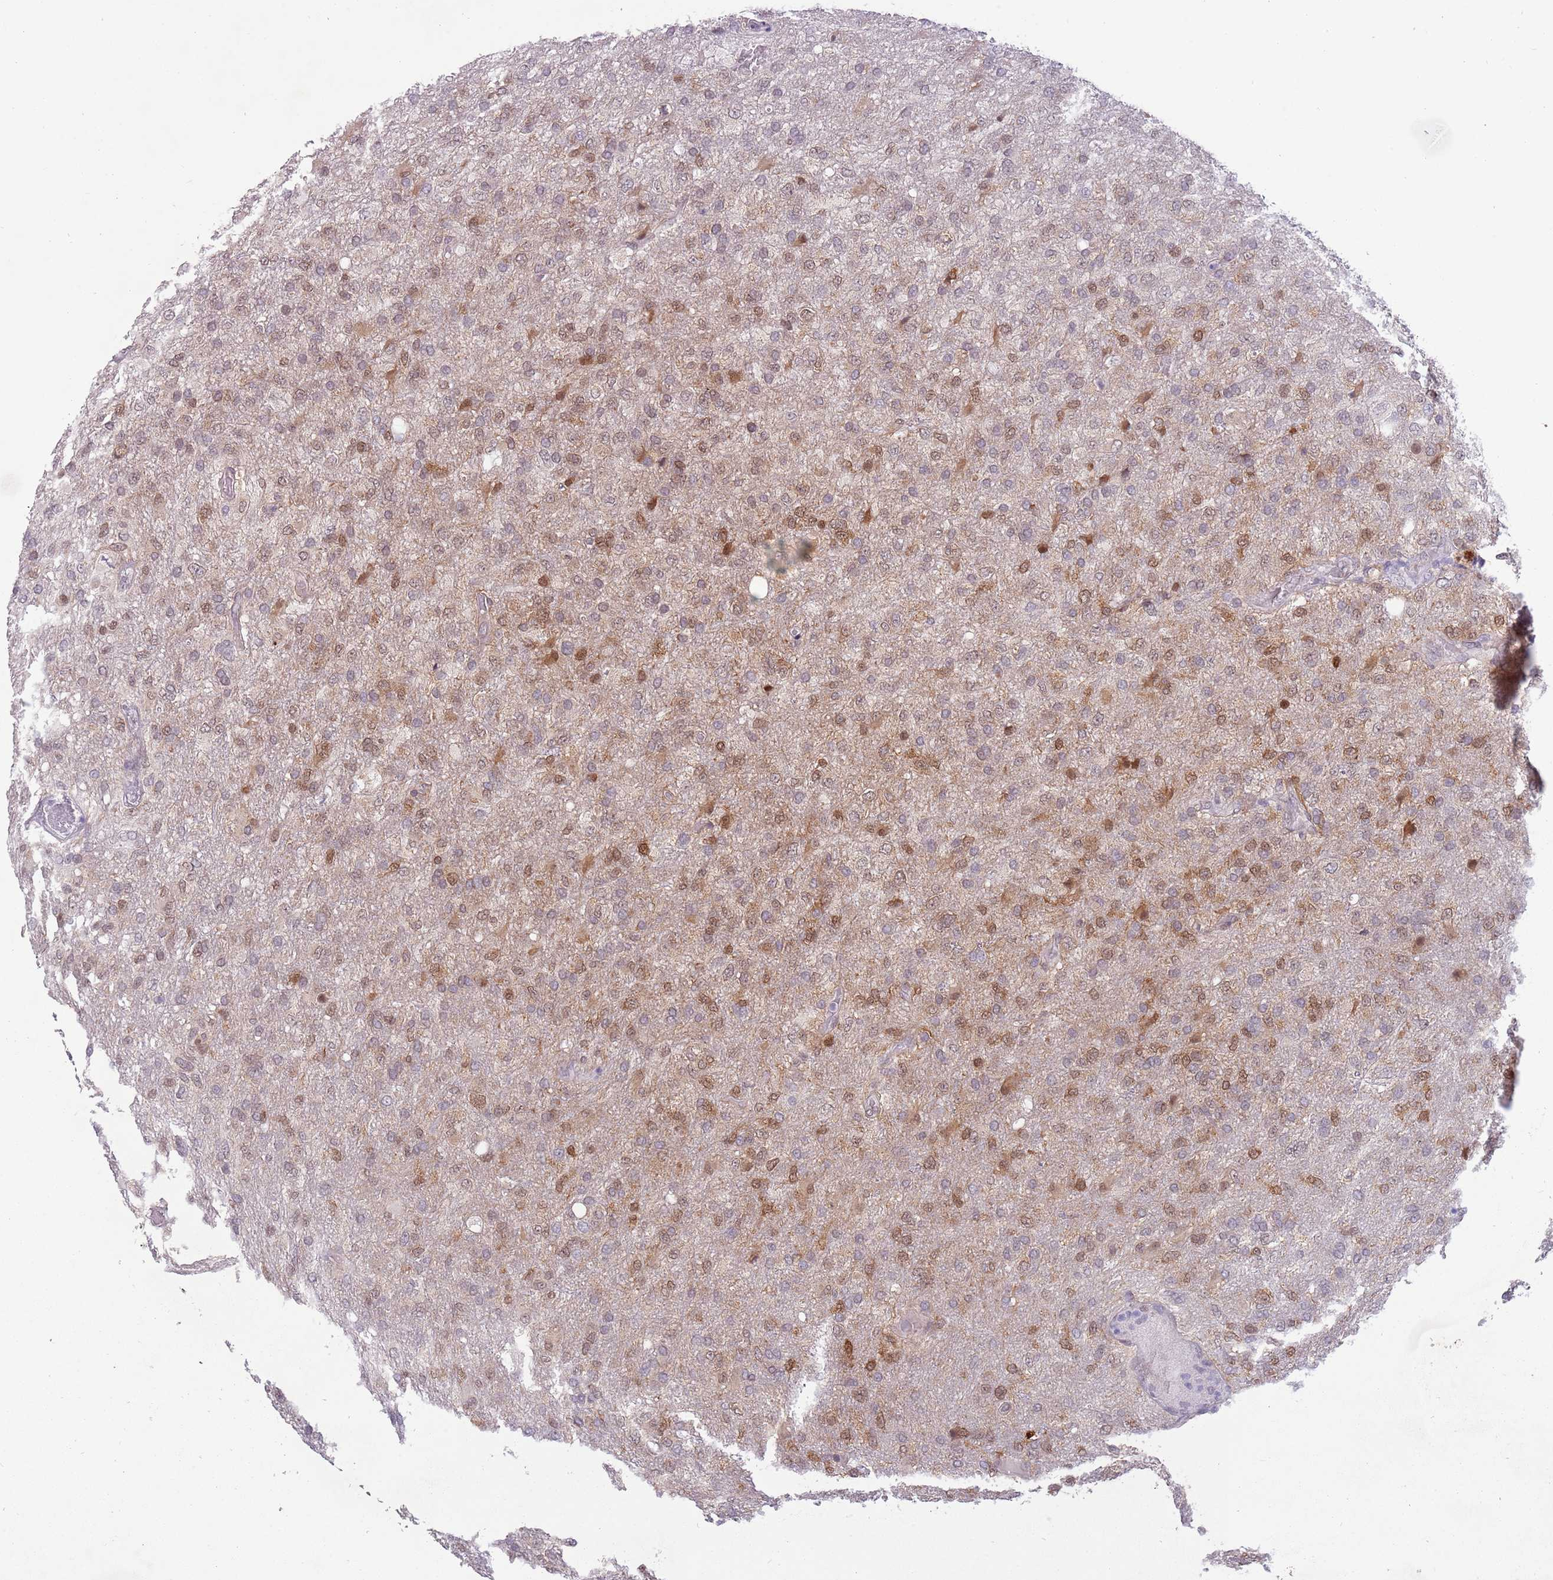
{"staining": {"intensity": "moderate", "quantity": "25%-75%", "location": "nuclear"}, "tissue": "glioma", "cell_type": "Tumor cells", "image_type": "cancer", "snomed": [{"axis": "morphology", "description": "Glioma, malignant, High grade"}, {"axis": "topography", "description": "Brain"}], "caption": "This image reveals IHC staining of malignant glioma (high-grade), with medium moderate nuclear expression in approximately 25%-75% of tumor cells.", "gene": "ZNF574", "patient": {"sex": "female", "age": 74}}